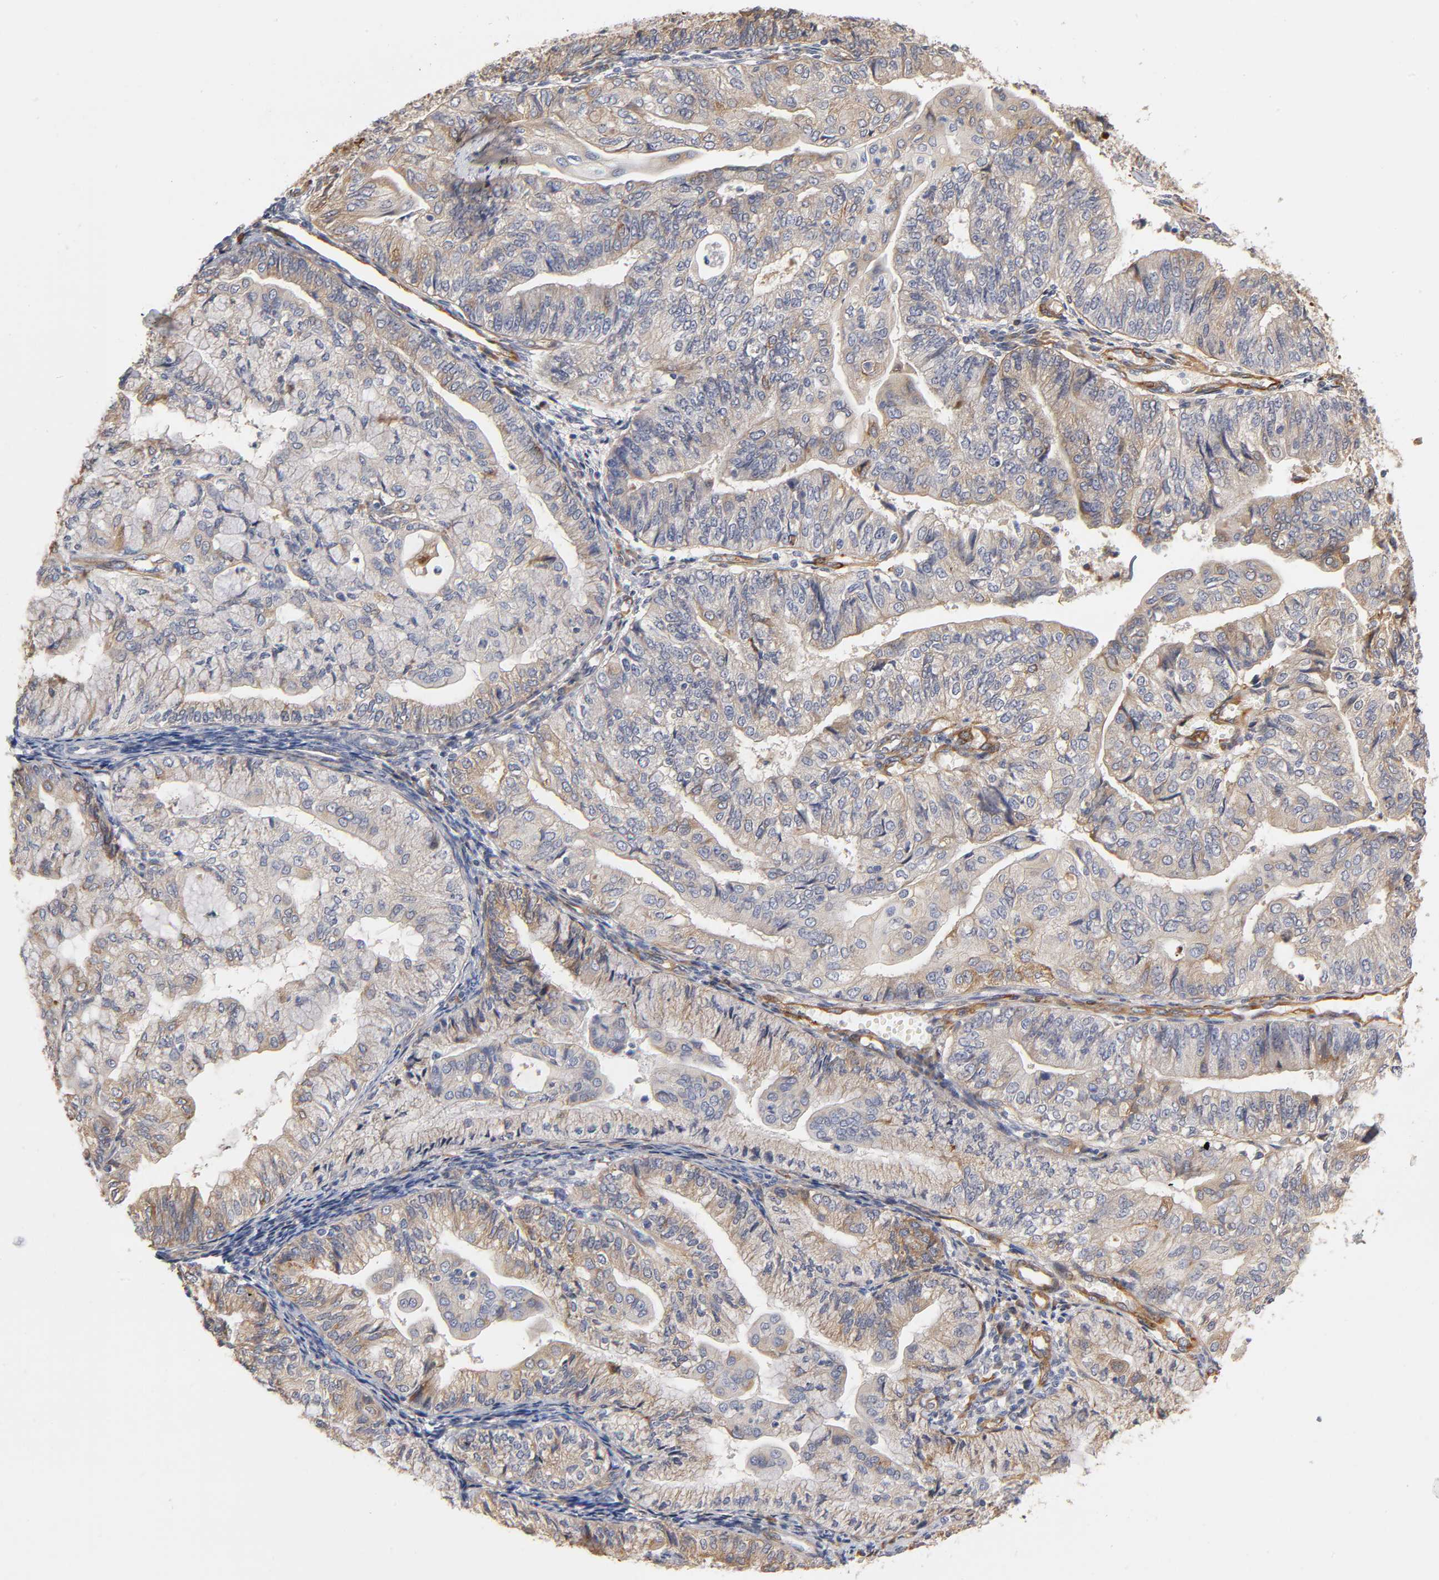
{"staining": {"intensity": "weak", "quantity": "25%-75%", "location": "cytoplasmic/membranous"}, "tissue": "endometrial cancer", "cell_type": "Tumor cells", "image_type": "cancer", "snomed": [{"axis": "morphology", "description": "Adenocarcinoma, NOS"}, {"axis": "topography", "description": "Endometrium"}], "caption": "This is an image of immunohistochemistry (IHC) staining of endometrial cancer, which shows weak expression in the cytoplasmic/membranous of tumor cells.", "gene": "LAMB1", "patient": {"sex": "female", "age": 59}}